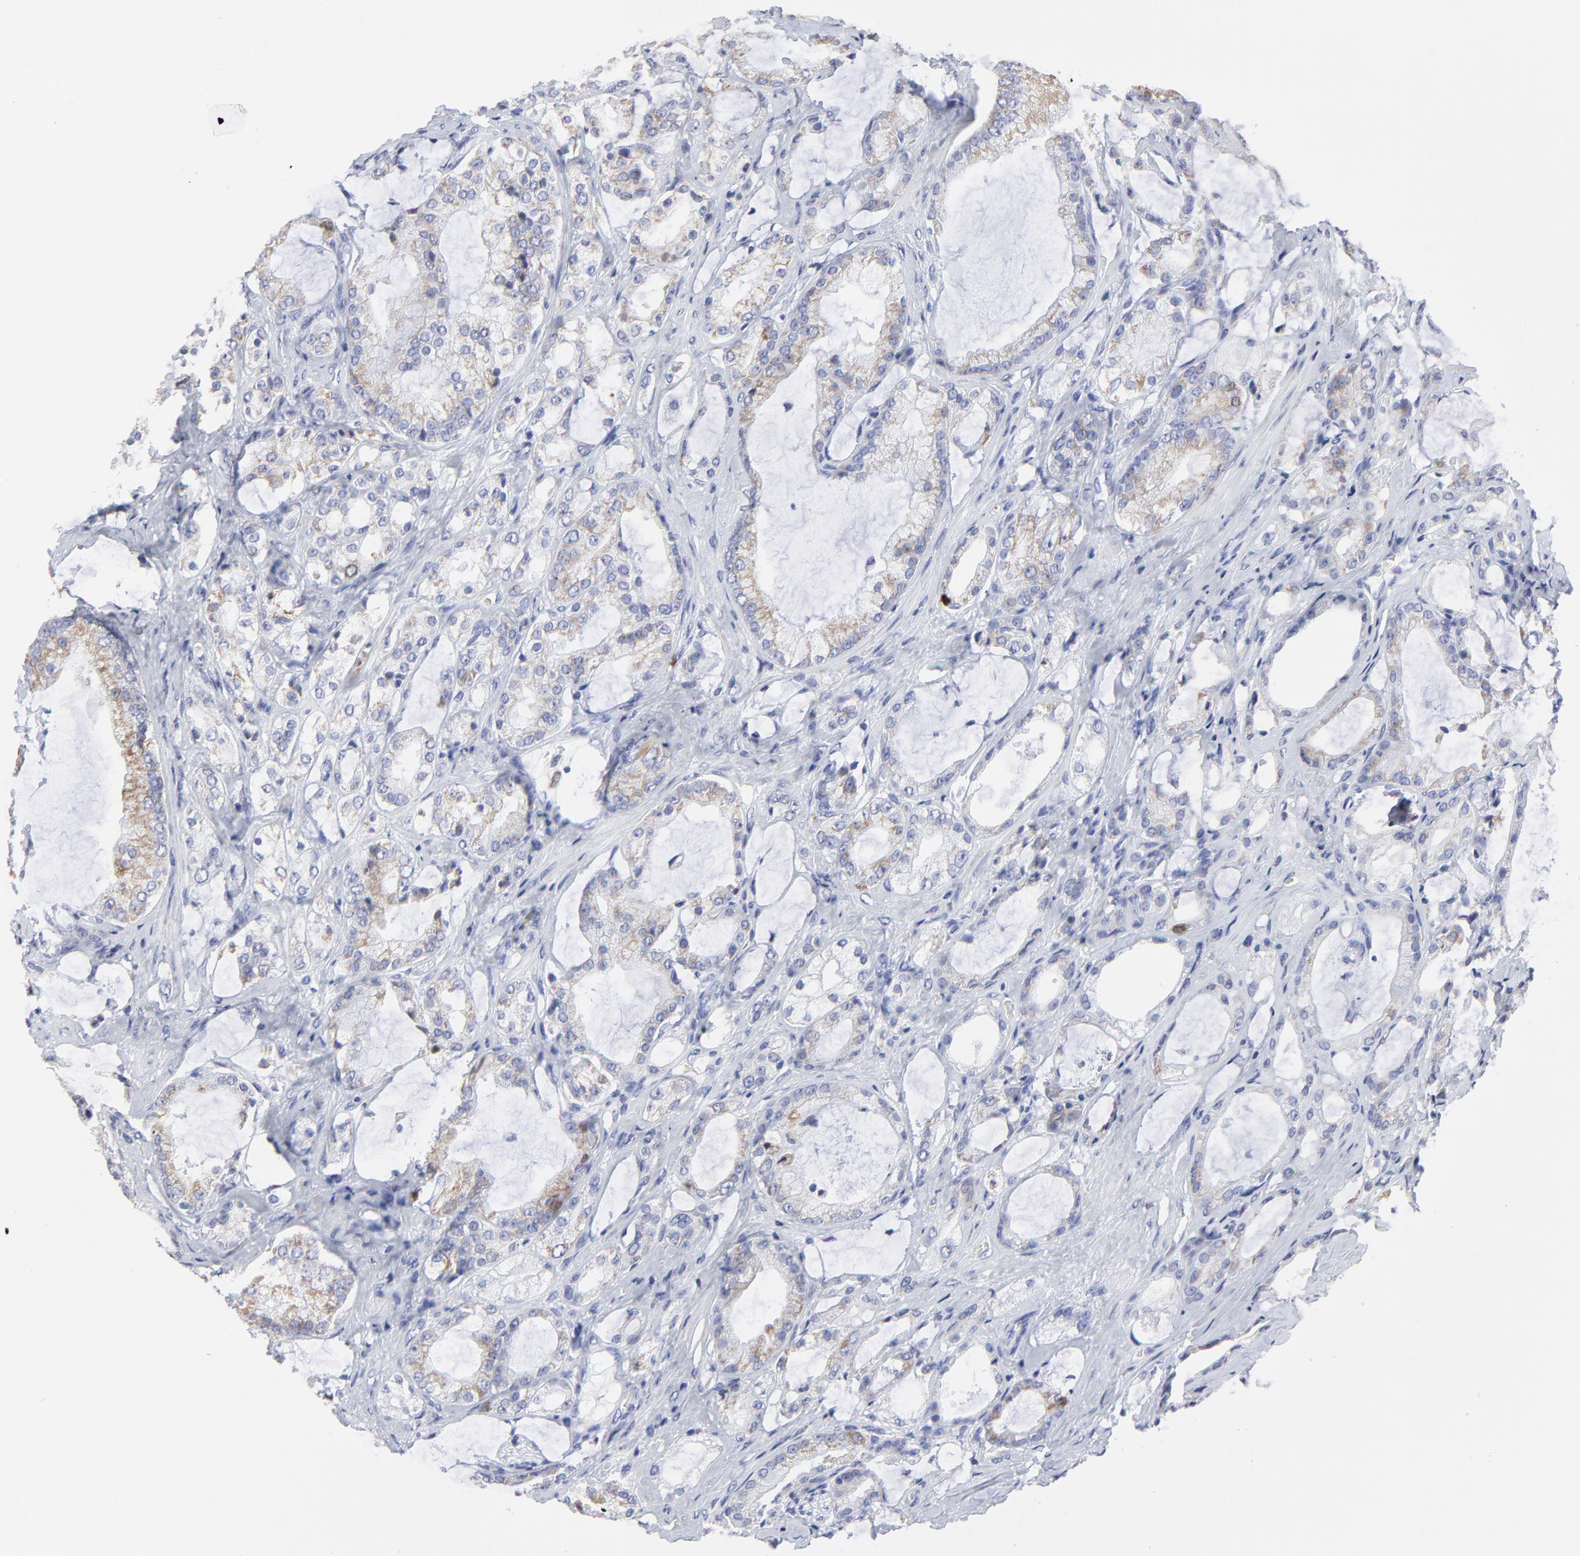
{"staining": {"intensity": "weak", "quantity": "25%-75%", "location": "cytoplasmic/membranous"}, "tissue": "prostate cancer", "cell_type": "Tumor cells", "image_type": "cancer", "snomed": [{"axis": "morphology", "description": "Adenocarcinoma, Medium grade"}, {"axis": "topography", "description": "Prostate"}], "caption": "A histopathology image of prostate cancer (medium-grade adenocarcinoma) stained for a protein reveals weak cytoplasmic/membranous brown staining in tumor cells. (Brightfield microscopy of DAB IHC at high magnification).", "gene": "NCAPH", "patient": {"sex": "male", "age": 70}}